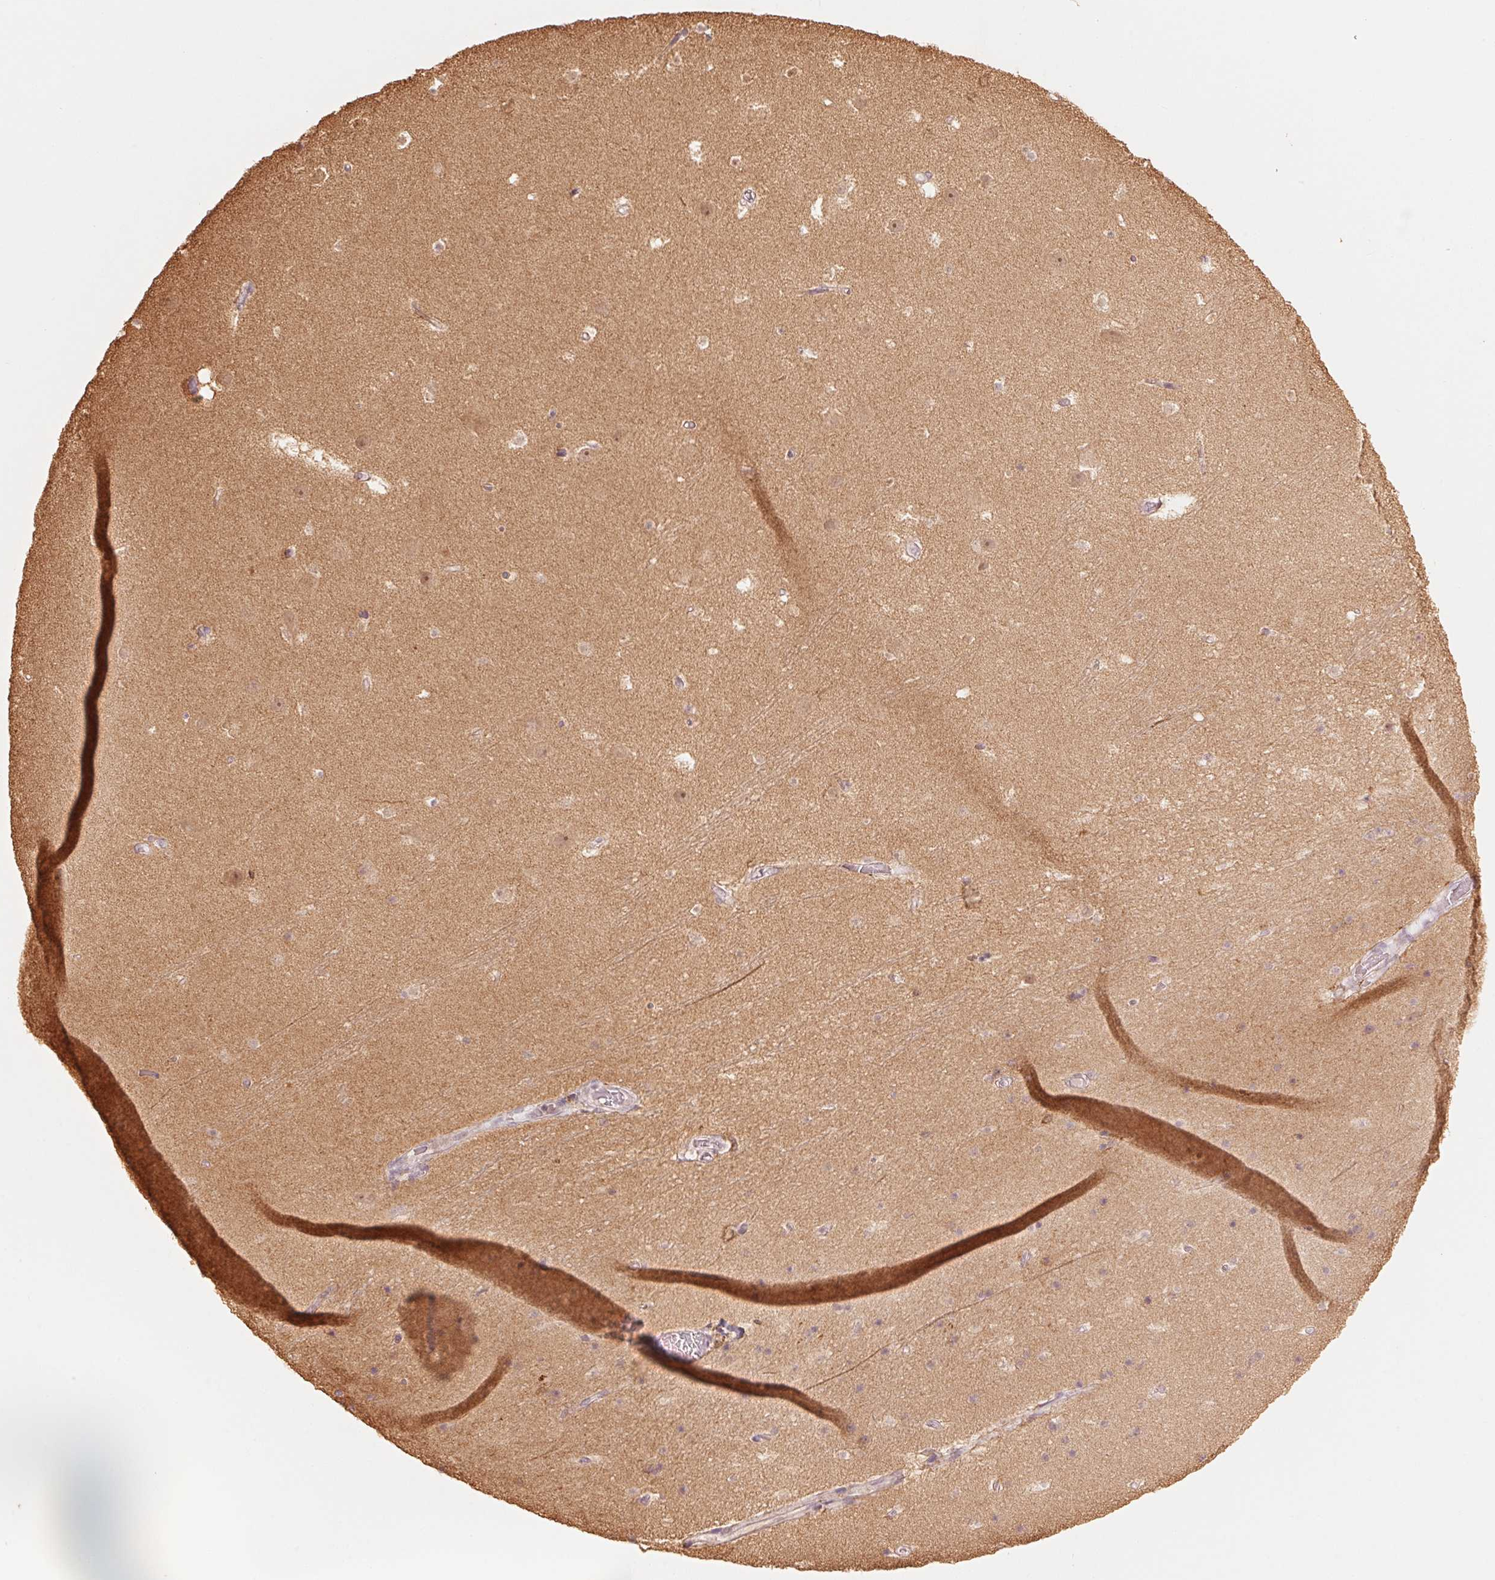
{"staining": {"intensity": "negative", "quantity": "none", "location": "none"}, "tissue": "hippocampus", "cell_type": "Glial cells", "image_type": "normal", "snomed": [{"axis": "morphology", "description": "Normal tissue, NOS"}, {"axis": "topography", "description": "Hippocampus"}], "caption": "Immunohistochemistry histopathology image of unremarkable hippocampus stained for a protein (brown), which exhibits no expression in glial cells.", "gene": "PRKN", "patient": {"sex": "male", "age": 26}}